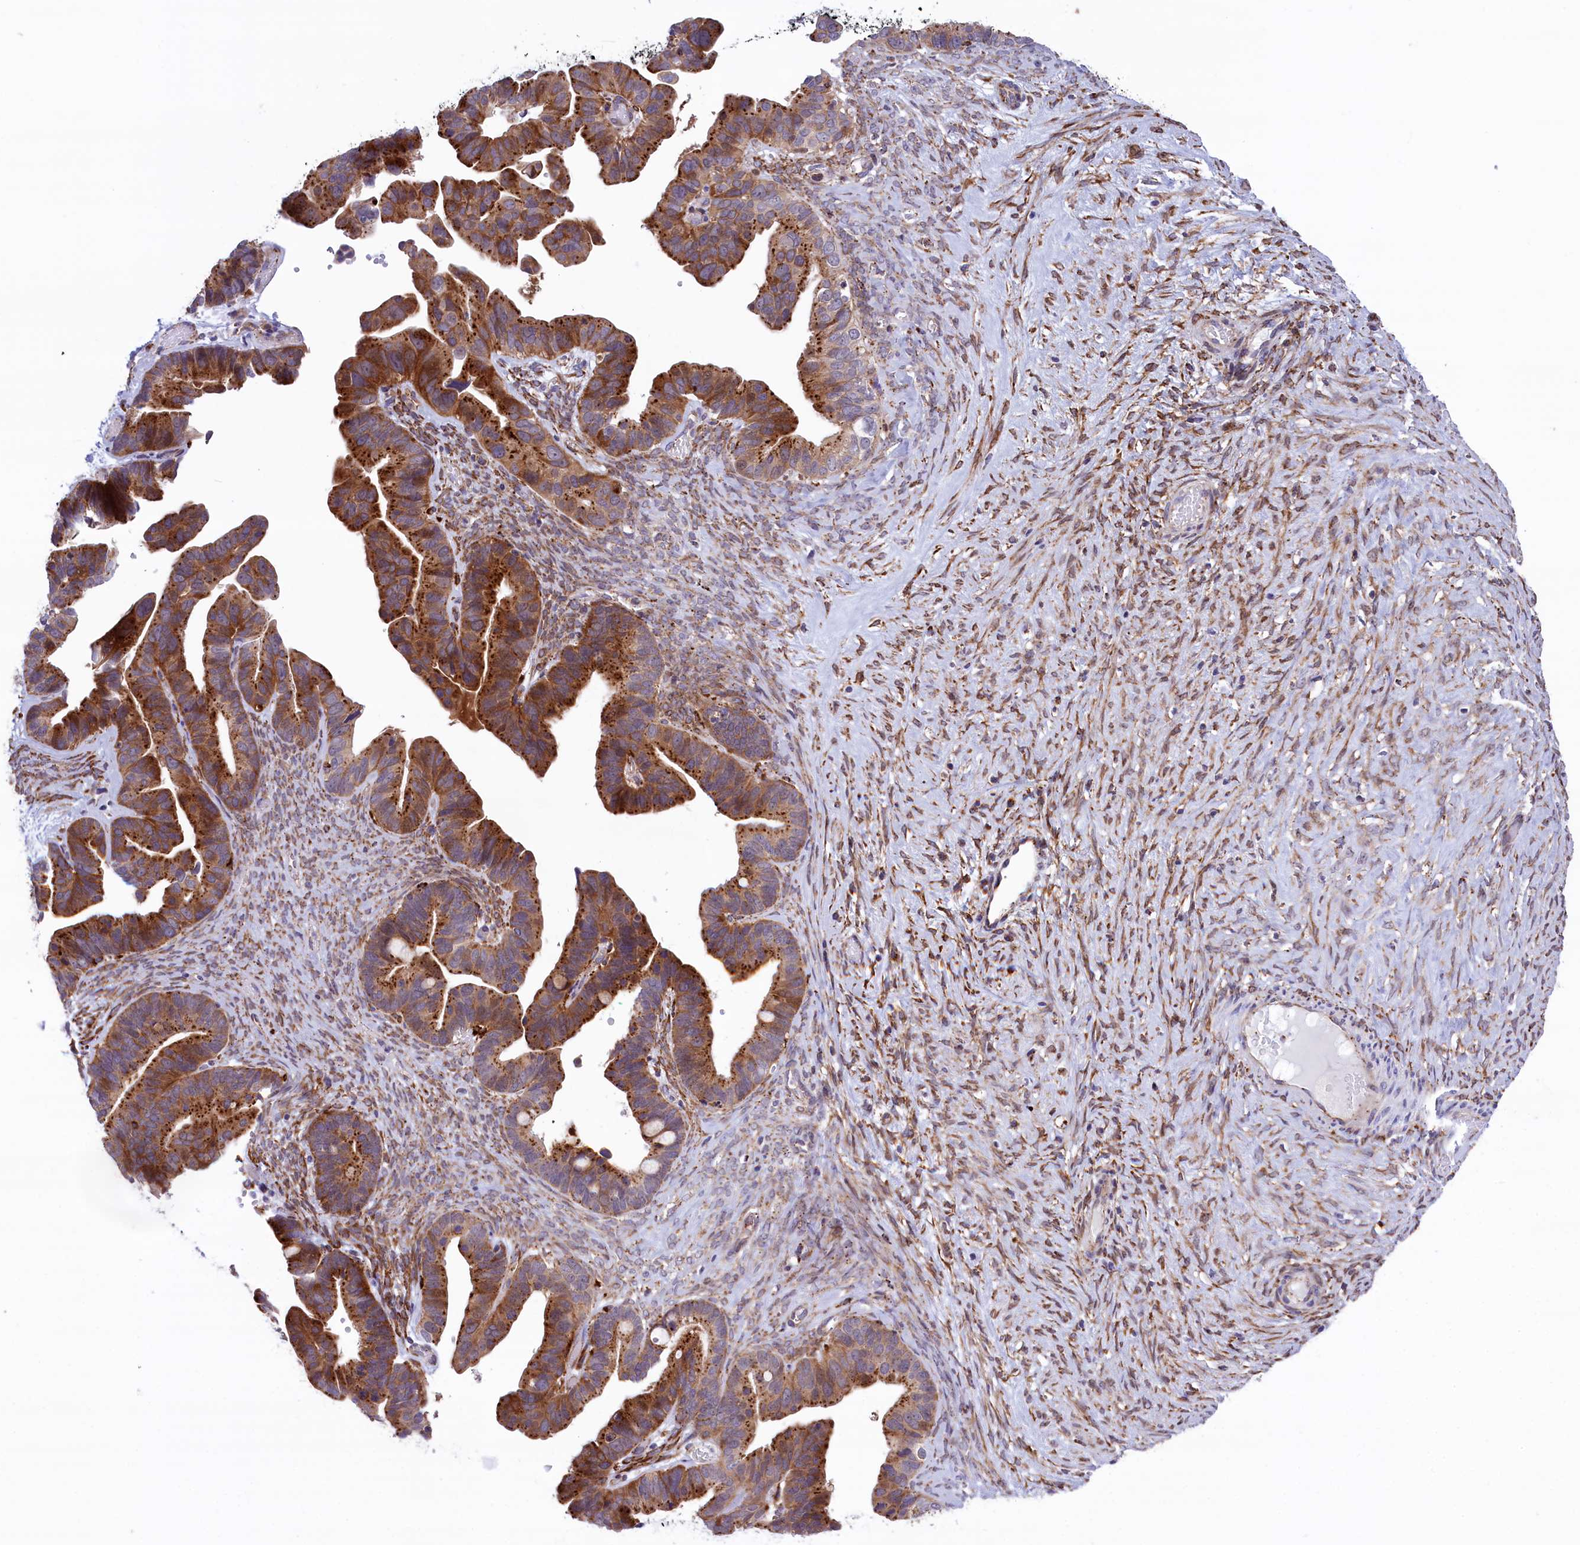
{"staining": {"intensity": "strong", "quantity": ">75%", "location": "cytoplasmic/membranous"}, "tissue": "ovarian cancer", "cell_type": "Tumor cells", "image_type": "cancer", "snomed": [{"axis": "morphology", "description": "Cystadenocarcinoma, serous, NOS"}, {"axis": "topography", "description": "Ovary"}], "caption": "Protein analysis of ovarian cancer tissue reveals strong cytoplasmic/membranous positivity in about >75% of tumor cells. The staining is performed using DAB brown chromogen to label protein expression. The nuclei are counter-stained blue using hematoxylin.", "gene": "MAN2B1", "patient": {"sex": "female", "age": 56}}